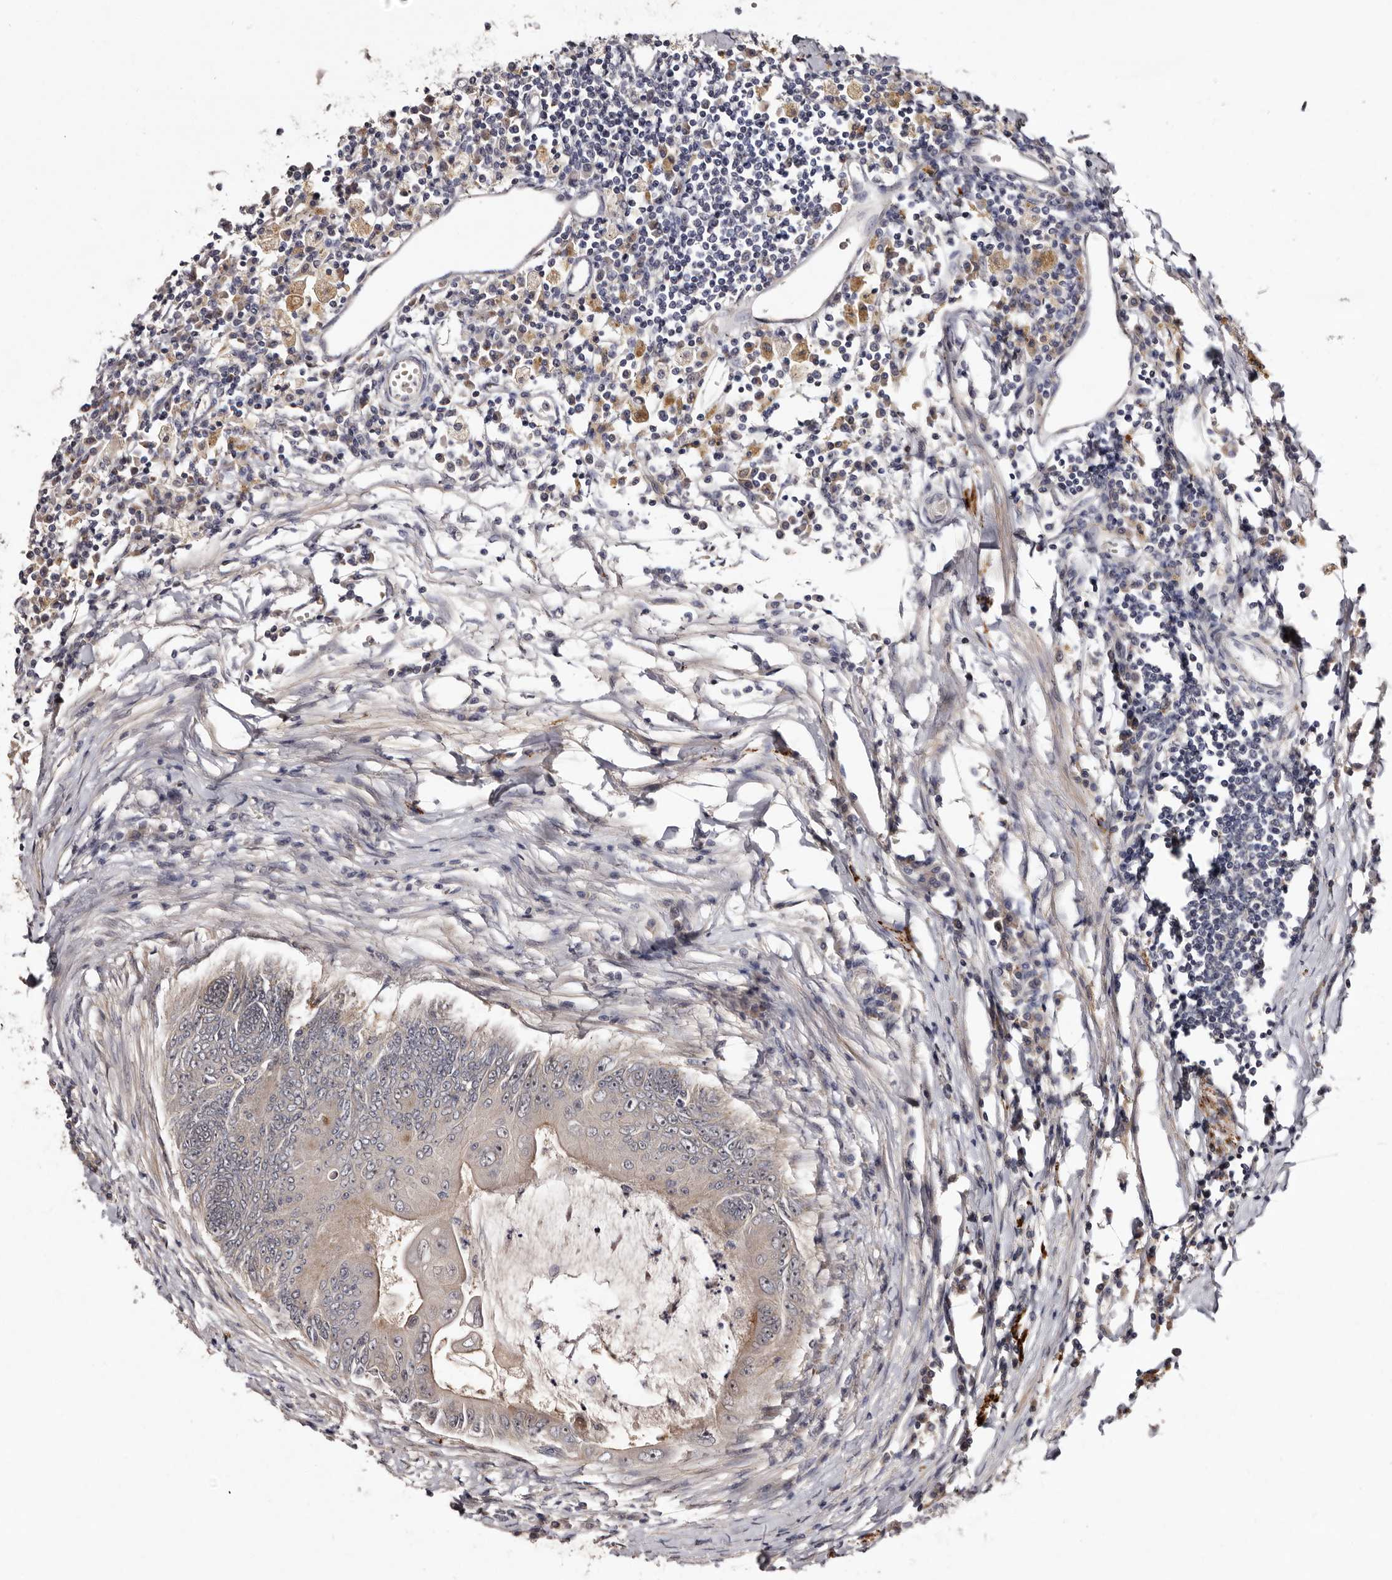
{"staining": {"intensity": "weak", "quantity": "<25%", "location": "cytoplasmic/membranous"}, "tissue": "colorectal cancer", "cell_type": "Tumor cells", "image_type": "cancer", "snomed": [{"axis": "morphology", "description": "Adenoma, NOS"}, {"axis": "morphology", "description": "Adenocarcinoma, NOS"}, {"axis": "topography", "description": "Colon"}], "caption": "Image shows no protein staining in tumor cells of colorectal cancer tissue.", "gene": "LANCL2", "patient": {"sex": "male", "age": 79}}